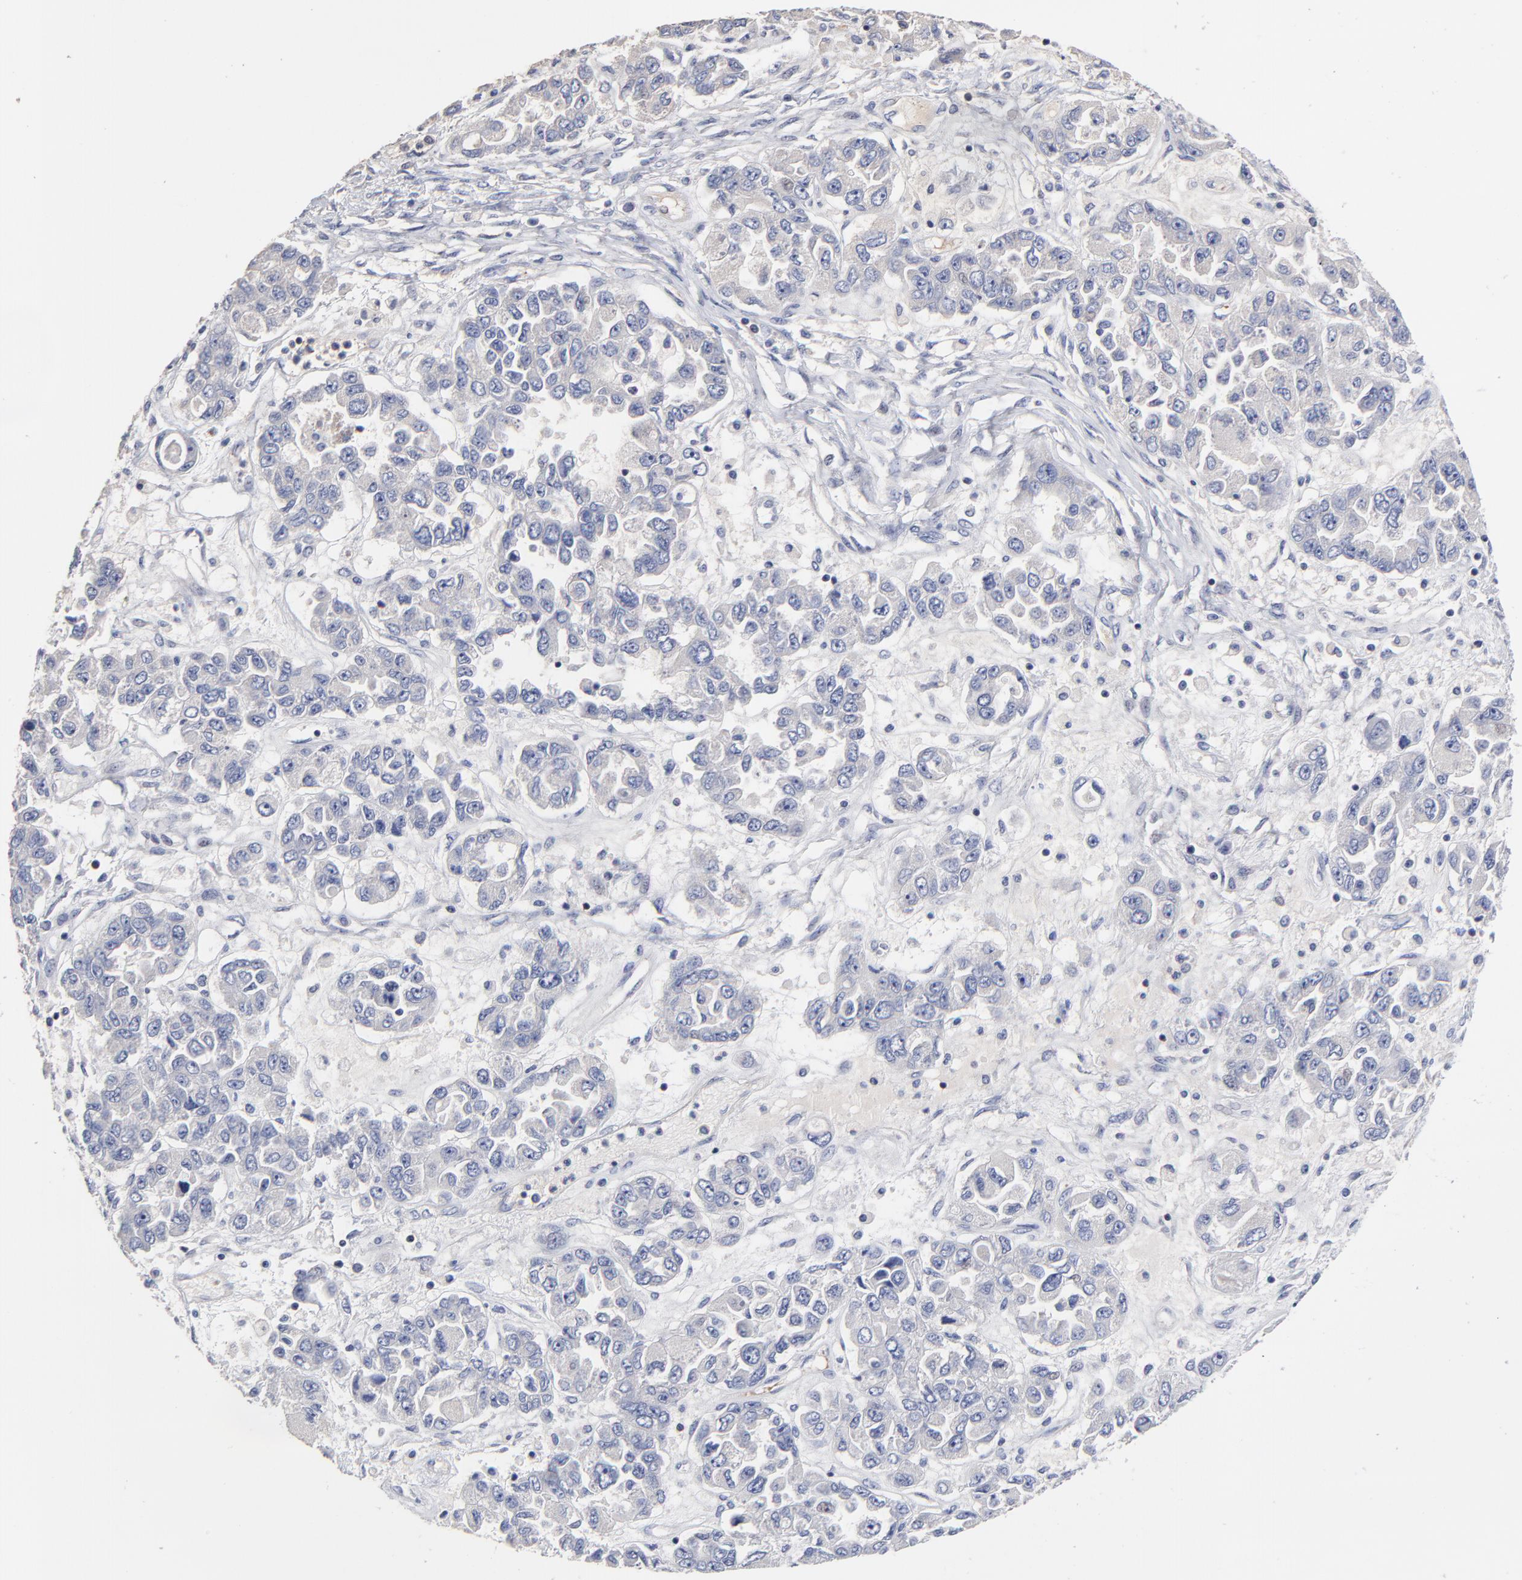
{"staining": {"intensity": "negative", "quantity": "none", "location": "none"}, "tissue": "ovarian cancer", "cell_type": "Tumor cells", "image_type": "cancer", "snomed": [{"axis": "morphology", "description": "Cystadenocarcinoma, serous, NOS"}, {"axis": "topography", "description": "Ovary"}], "caption": "This is a image of IHC staining of ovarian cancer (serous cystadenocarcinoma), which shows no positivity in tumor cells.", "gene": "TRAT1", "patient": {"sex": "female", "age": 84}}